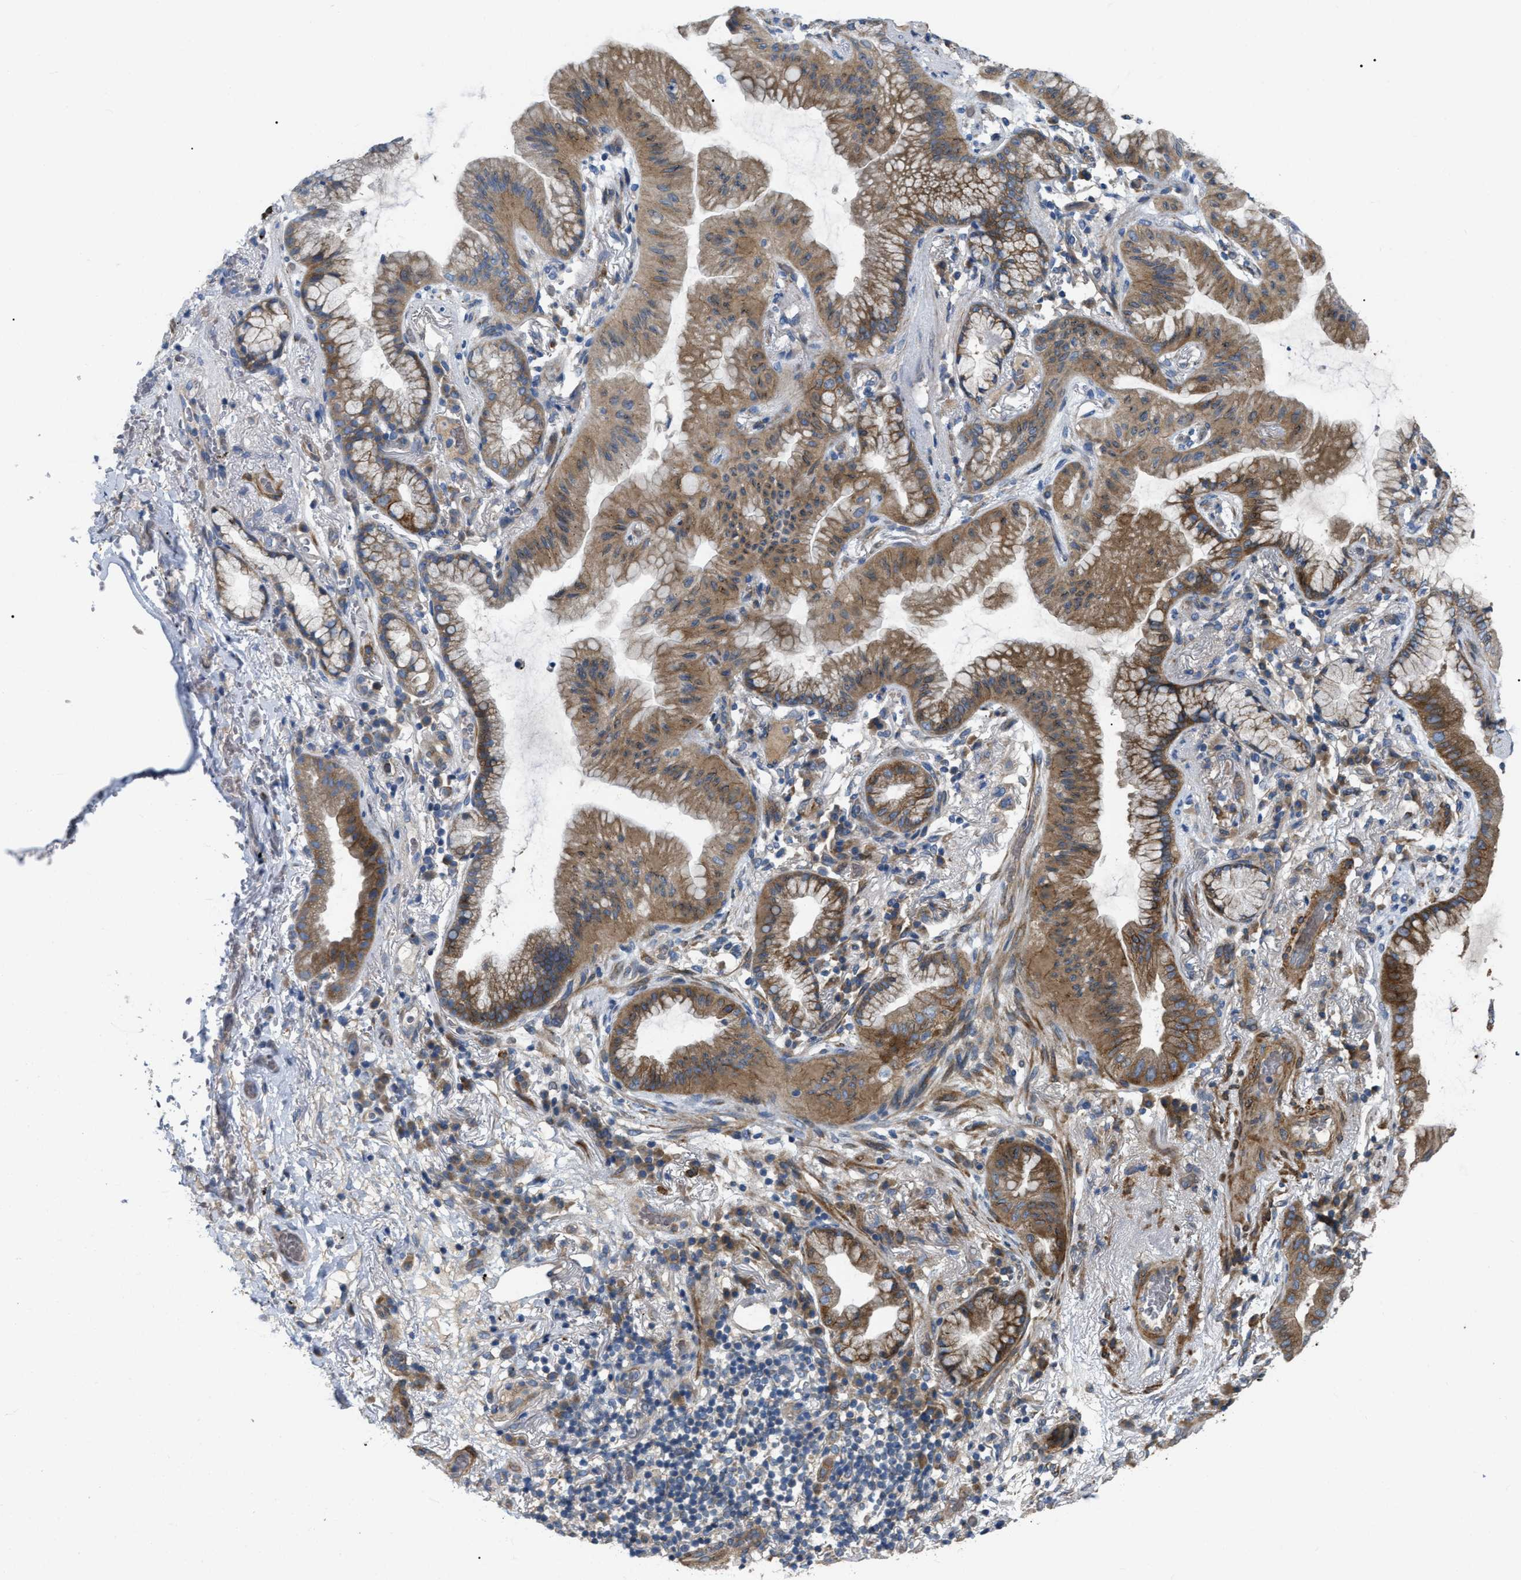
{"staining": {"intensity": "moderate", "quantity": ">75%", "location": "cytoplasmic/membranous"}, "tissue": "lung cancer", "cell_type": "Tumor cells", "image_type": "cancer", "snomed": [{"axis": "morphology", "description": "Normal tissue, NOS"}, {"axis": "morphology", "description": "Adenocarcinoma, NOS"}, {"axis": "topography", "description": "Bronchus"}, {"axis": "topography", "description": "Lung"}], "caption": "This micrograph demonstrates IHC staining of human lung cancer, with medium moderate cytoplasmic/membranous staining in approximately >75% of tumor cells.", "gene": "DHX58", "patient": {"sex": "female", "age": 70}}